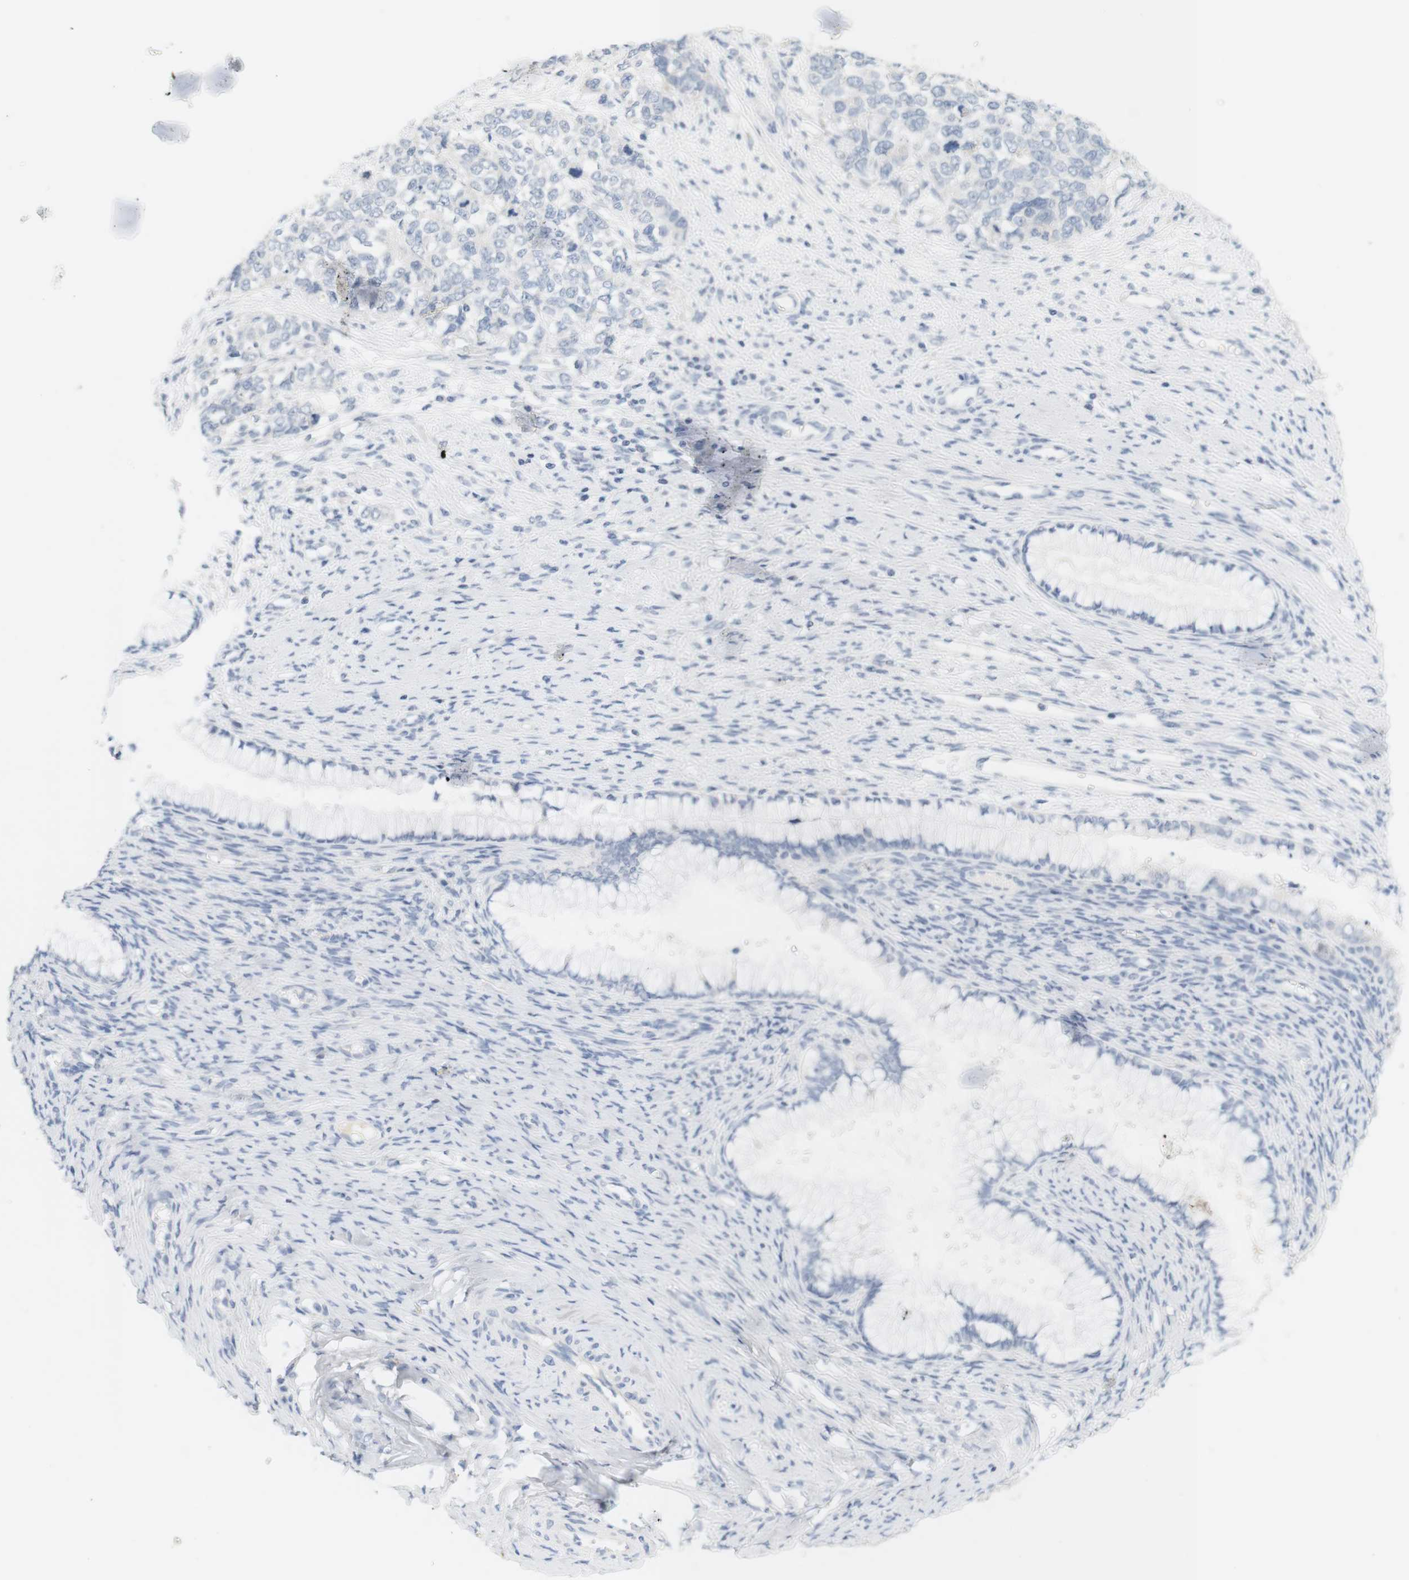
{"staining": {"intensity": "negative", "quantity": "none", "location": "none"}, "tissue": "cervical cancer", "cell_type": "Tumor cells", "image_type": "cancer", "snomed": [{"axis": "morphology", "description": "Squamous cell carcinoma, NOS"}, {"axis": "topography", "description": "Cervix"}], "caption": "Immunohistochemical staining of cervical squamous cell carcinoma exhibits no significant staining in tumor cells. Brightfield microscopy of immunohistochemistry stained with DAB (brown) and hematoxylin (blue), captured at high magnification.", "gene": "OPRM1", "patient": {"sex": "female", "age": 63}}